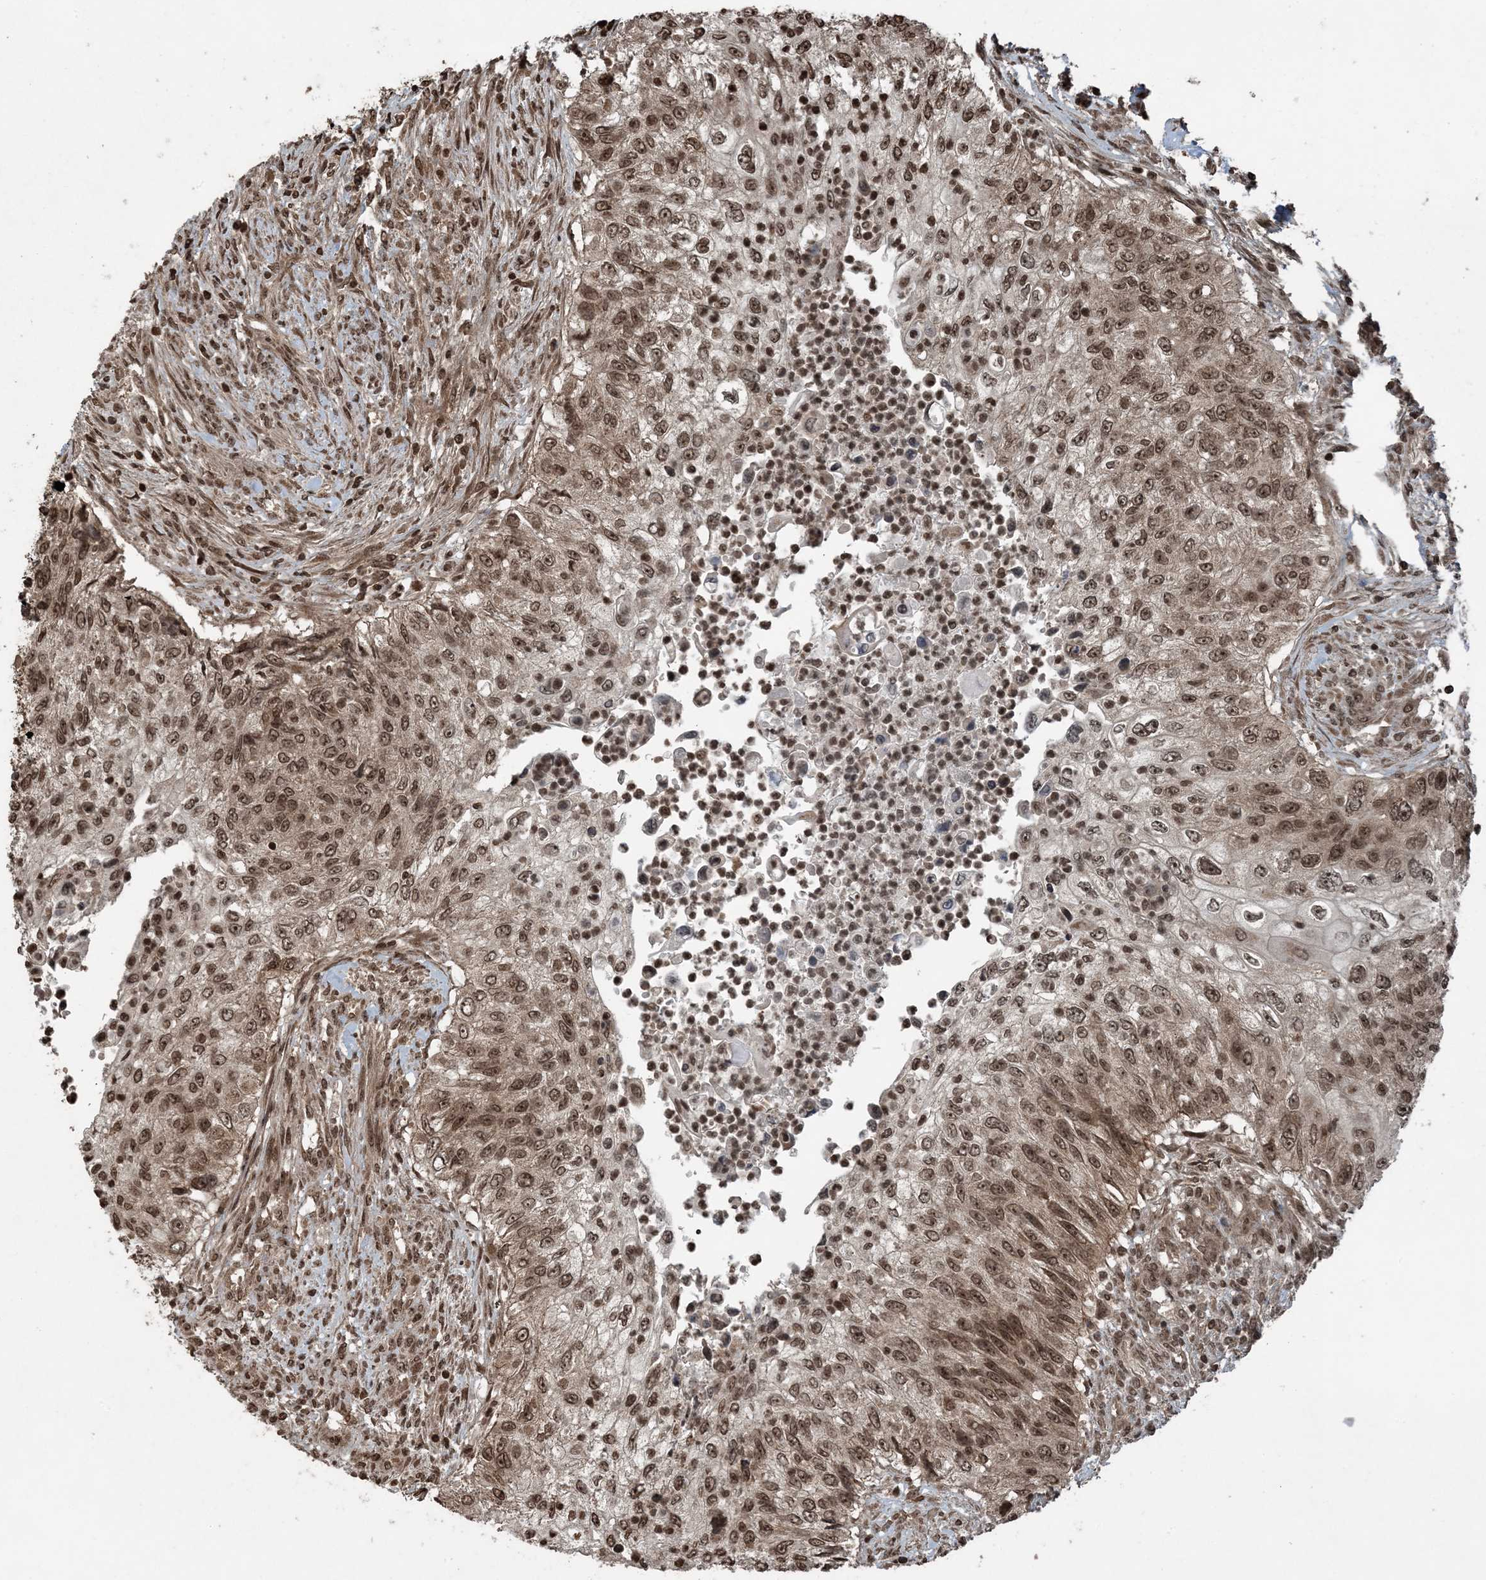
{"staining": {"intensity": "moderate", "quantity": ">75%", "location": "cytoplasmic/membranous,nuclear"}, "tissue": "urothelial cancer", "cell_type": "Tumor cells", "image_type": "cancer", "snomed": [{"axis": "morphology", "description": "Urothelial carcinoma, High grade"}, {"axis": "topography", "description": "Urinary bladder"}], "caption": "High-grade urothelial carcinoma stained with IHC displays moderate cytoplasmic/membranous and nuclear positivity in approximately >75% of tumor cells. Nuclei are stained in blue.", "gene": "ZFAND2B", "patient": {"sex": "female", "age": 60}}